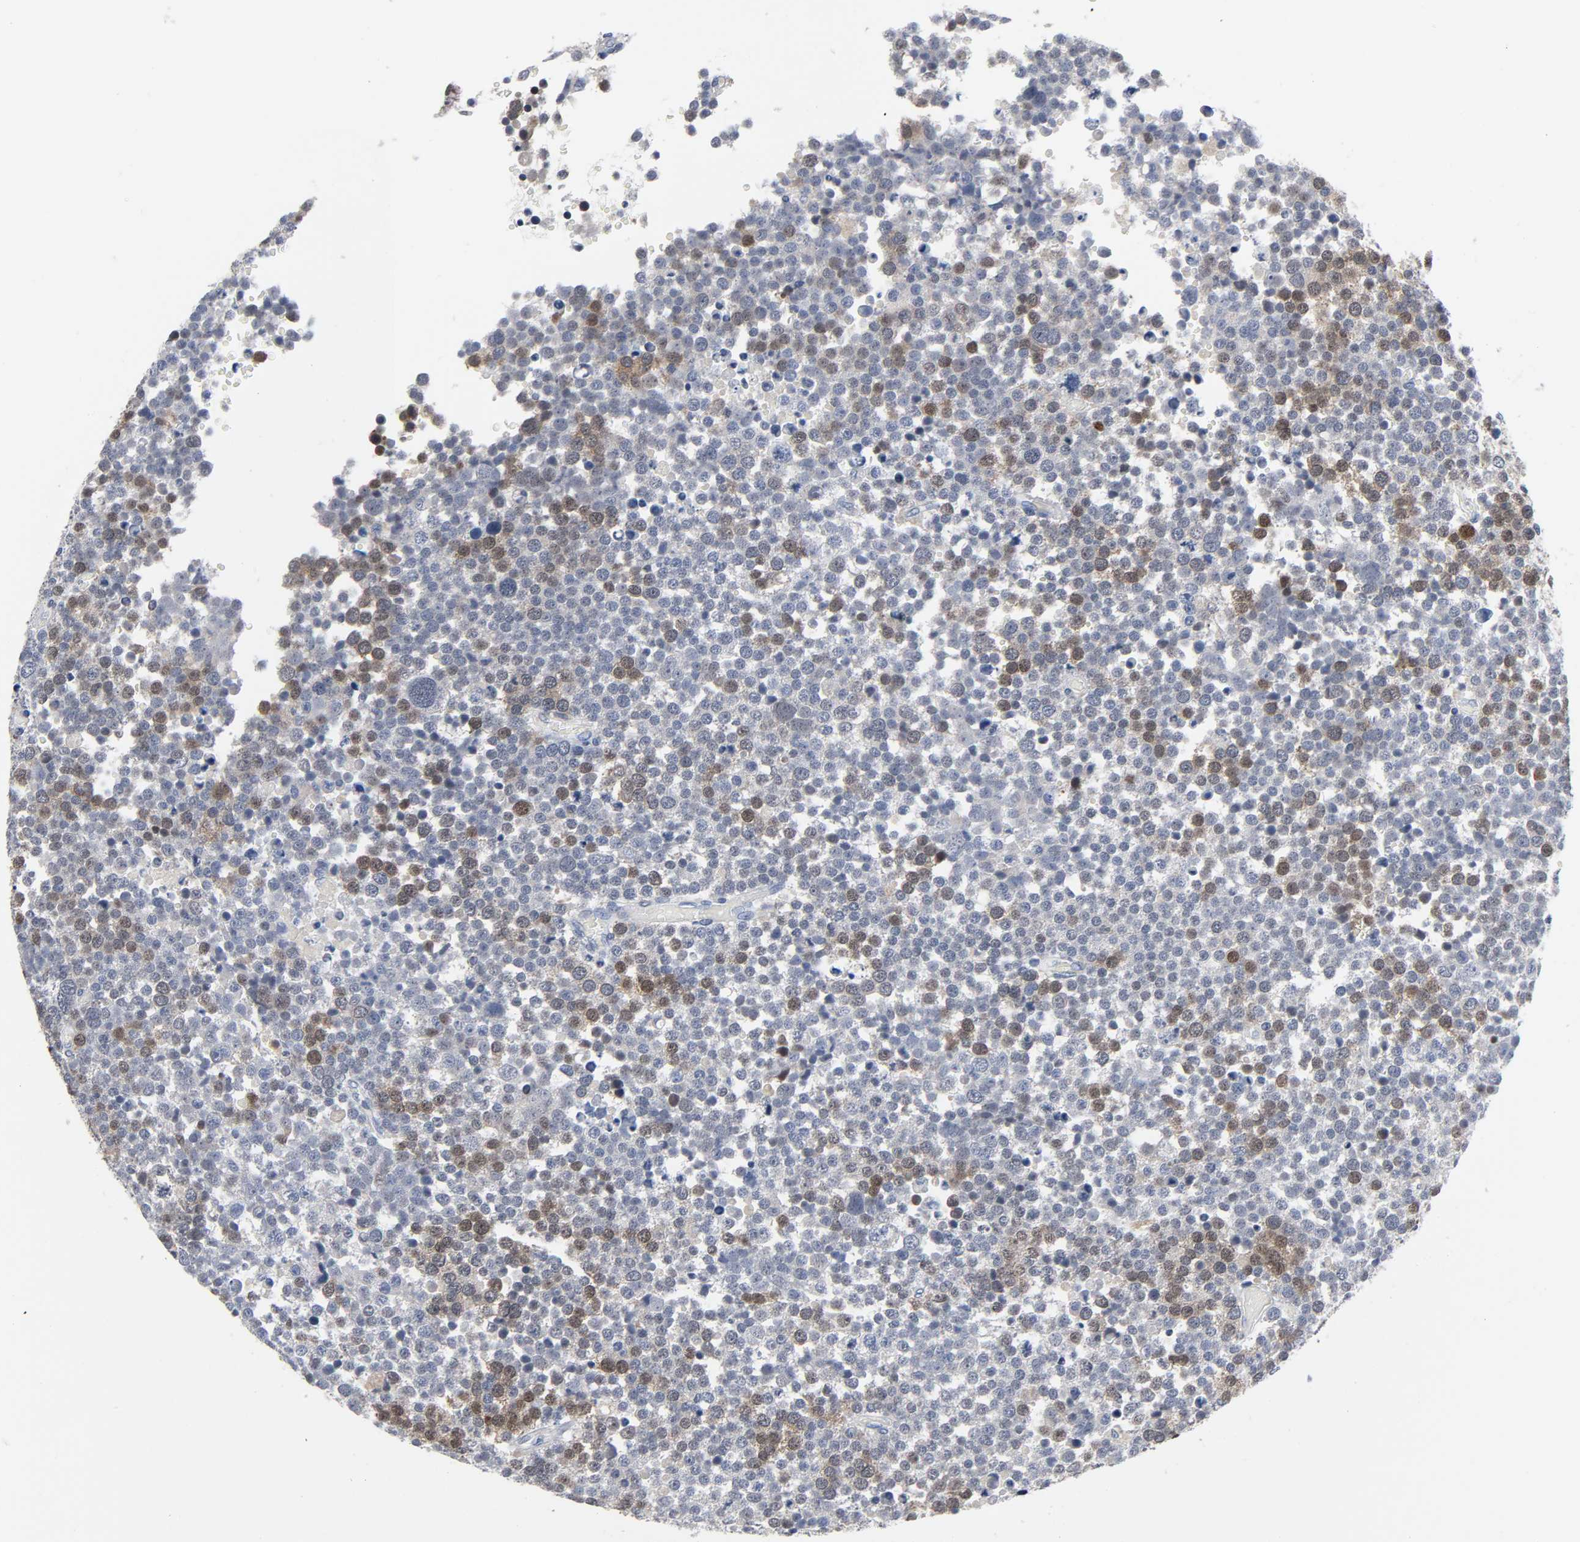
{"staining": {"intensity": "strong", "quantity": "25%-75%", "location": "nuclear"}, "tissue": "testis cancer", "cell_type": "Tumor cells", "image_type": "cancer", "snomed": [{"axis": "morphology", "description": "Seminoma, NOS"}, {"axis": "topography", "description": "Testis"}], "caption": "Testis seminoma stained with a protein marker shows strong staining in tumor cells.", "gene": "WEE1", "patient": {"sex": "male", "age": 71}}